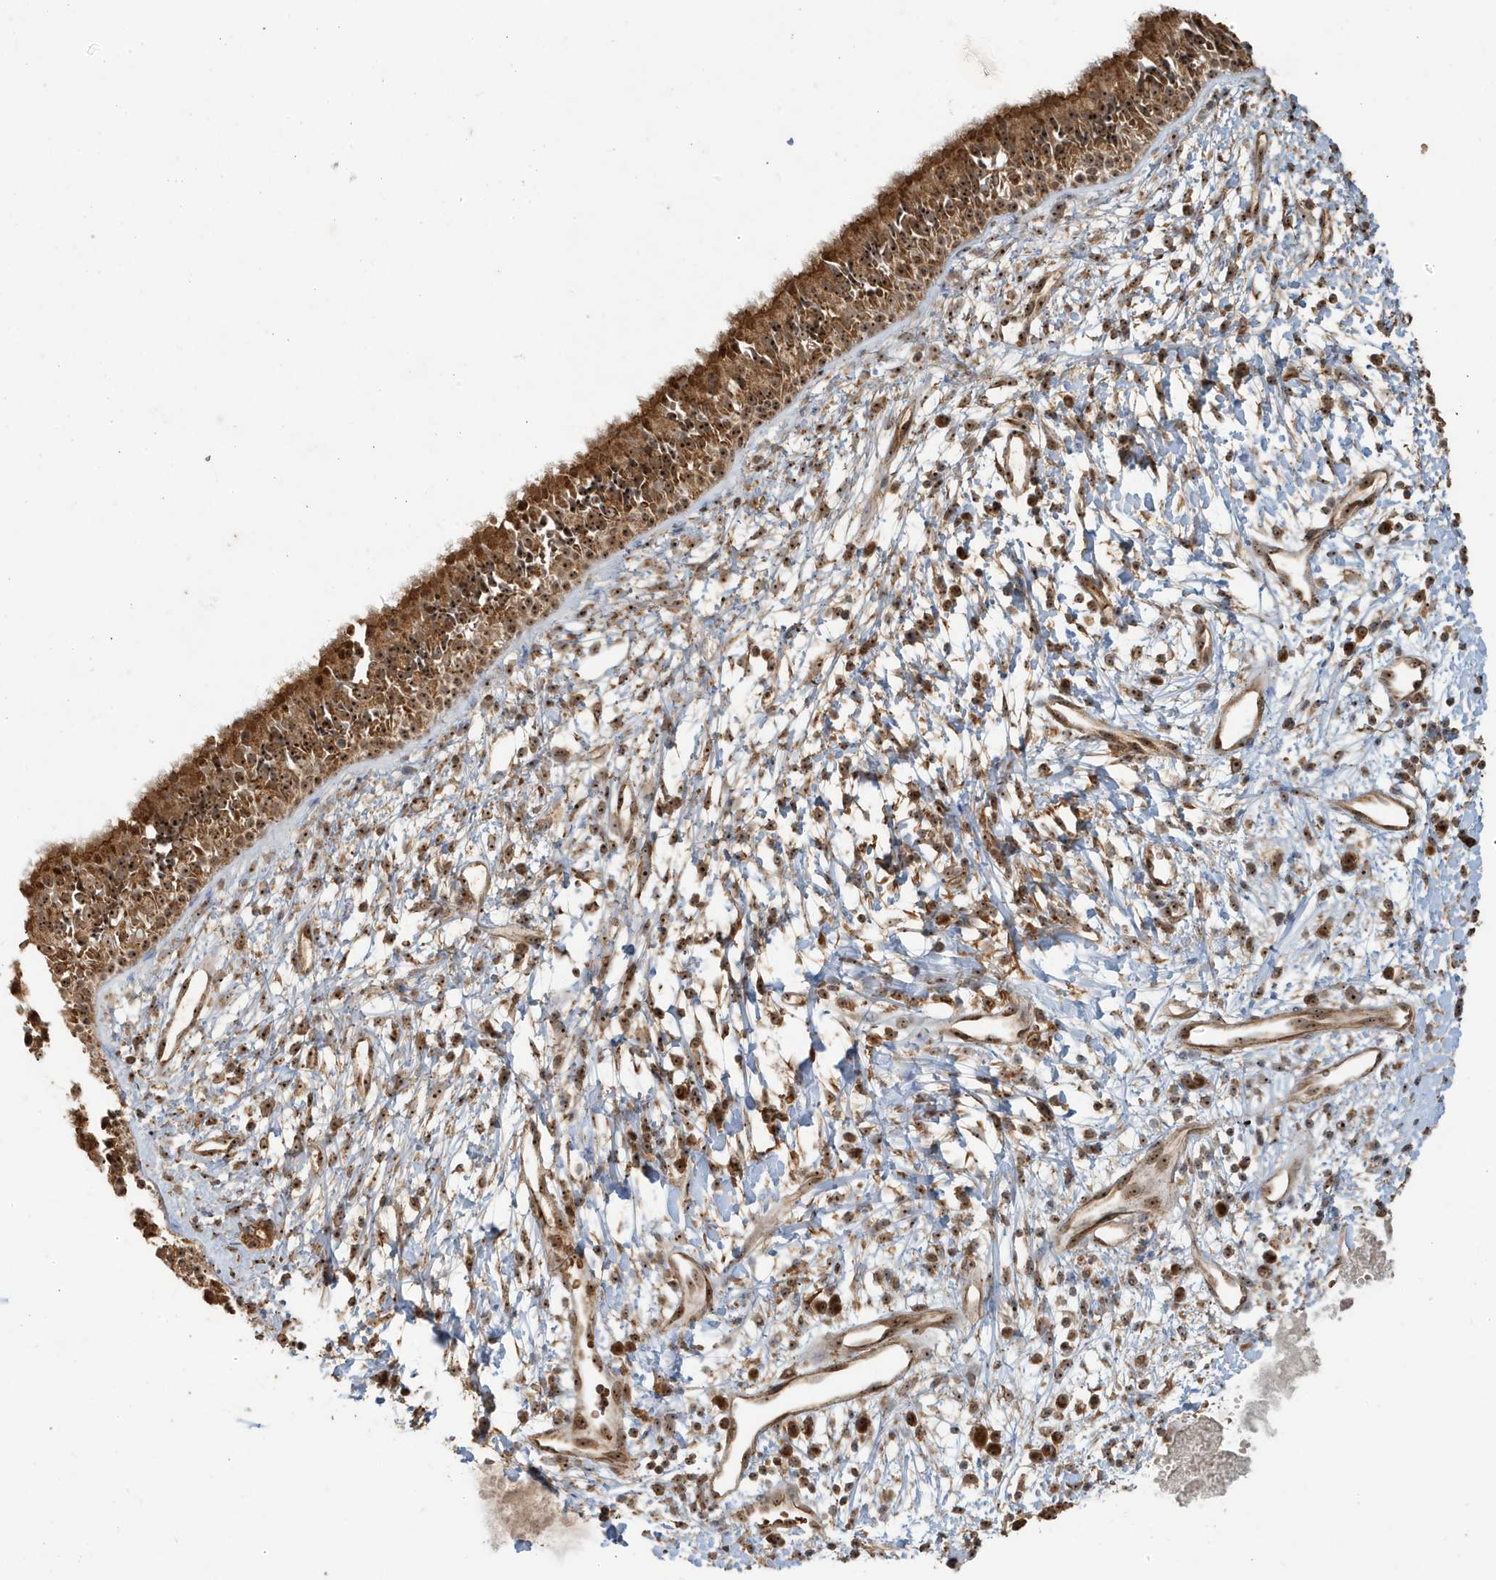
{"staining": {"intensity": "moderate", "quantity": ">75%", "location": "cytoplasmic/membranous,nuclear"}, "tissue": "nasopharynx", "cell_type": "Respiratory epithelial cells", "image_type": "normal", "snomed": [{"axis": "morphology", "description": "Normal tissue, NOS"}, {"axis": "topography", "description": "Nasopharynx"}], "caption": "DAB (3,3'-diaminobenzidine) immunohistochemical staining of benign human nasopharynx reveals moderate cytoplasmic/membranous,nuclear protein staining in about >75% of respiratory epithelial cells. The staining was performed using DAB (3,3'-diaminobenzidine), with brown indicating positive protein expression. Nuclei are stained blue with hematoxylin.", "gene": "ABCB9", "patient": {"sex": "male", "age": 22}}